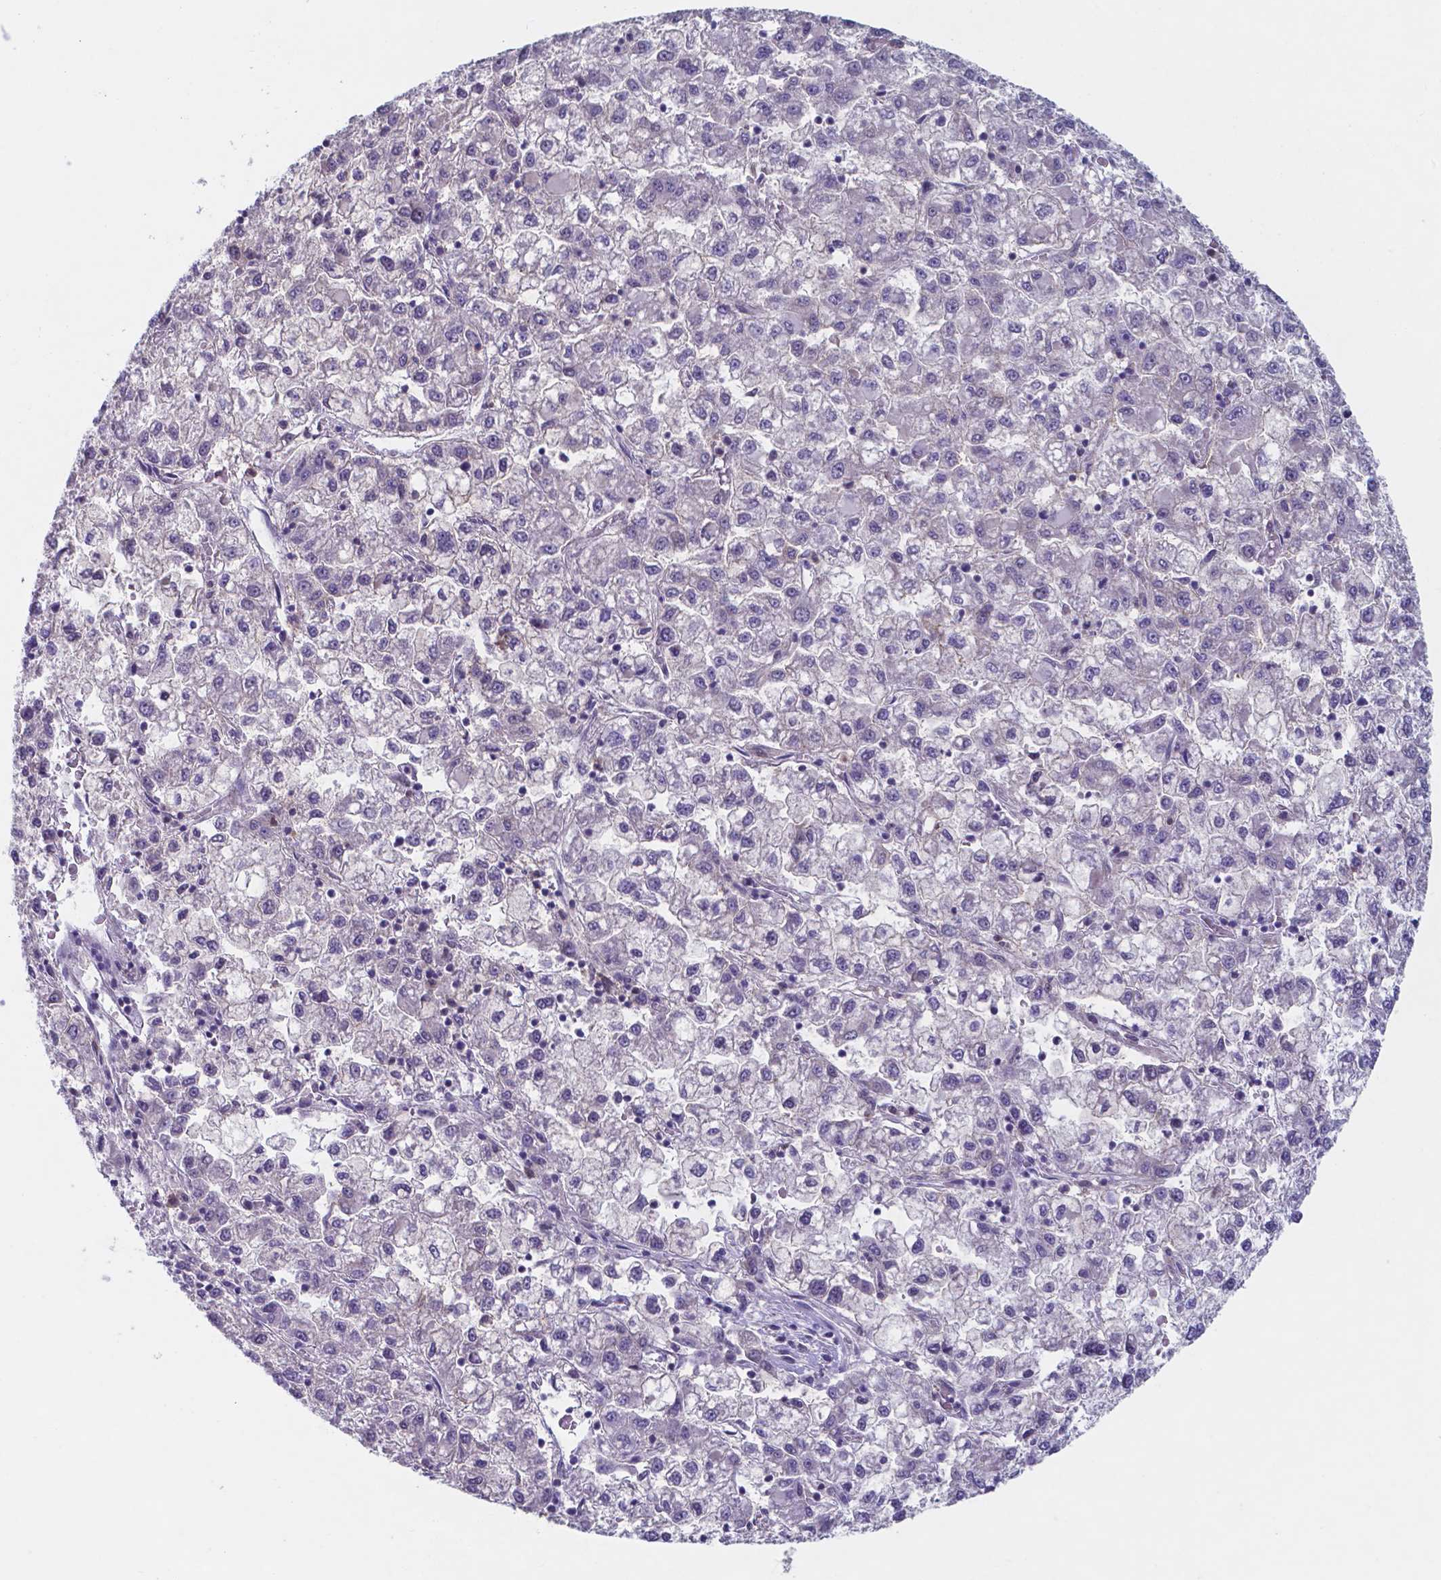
{"staining": {"intensity": "negative", "quantity": "none", "location": "none"}, "tissue": "liver cancer", "cell_type": "Tumor cells", "image_type": "cancer", "snomed": [{"axis": "morphology", "description": "Carcinoma, Hepatocellular, NOS"}, {"axis": "topography", "description": "Liver"}], "caption": "This is an immunohistochemistry (IHC) histopathology image of liver cancer. There is no expression in tumor cells.", "gene": "UBE2E2", "patient": {"sex": "male", "age": 40}}